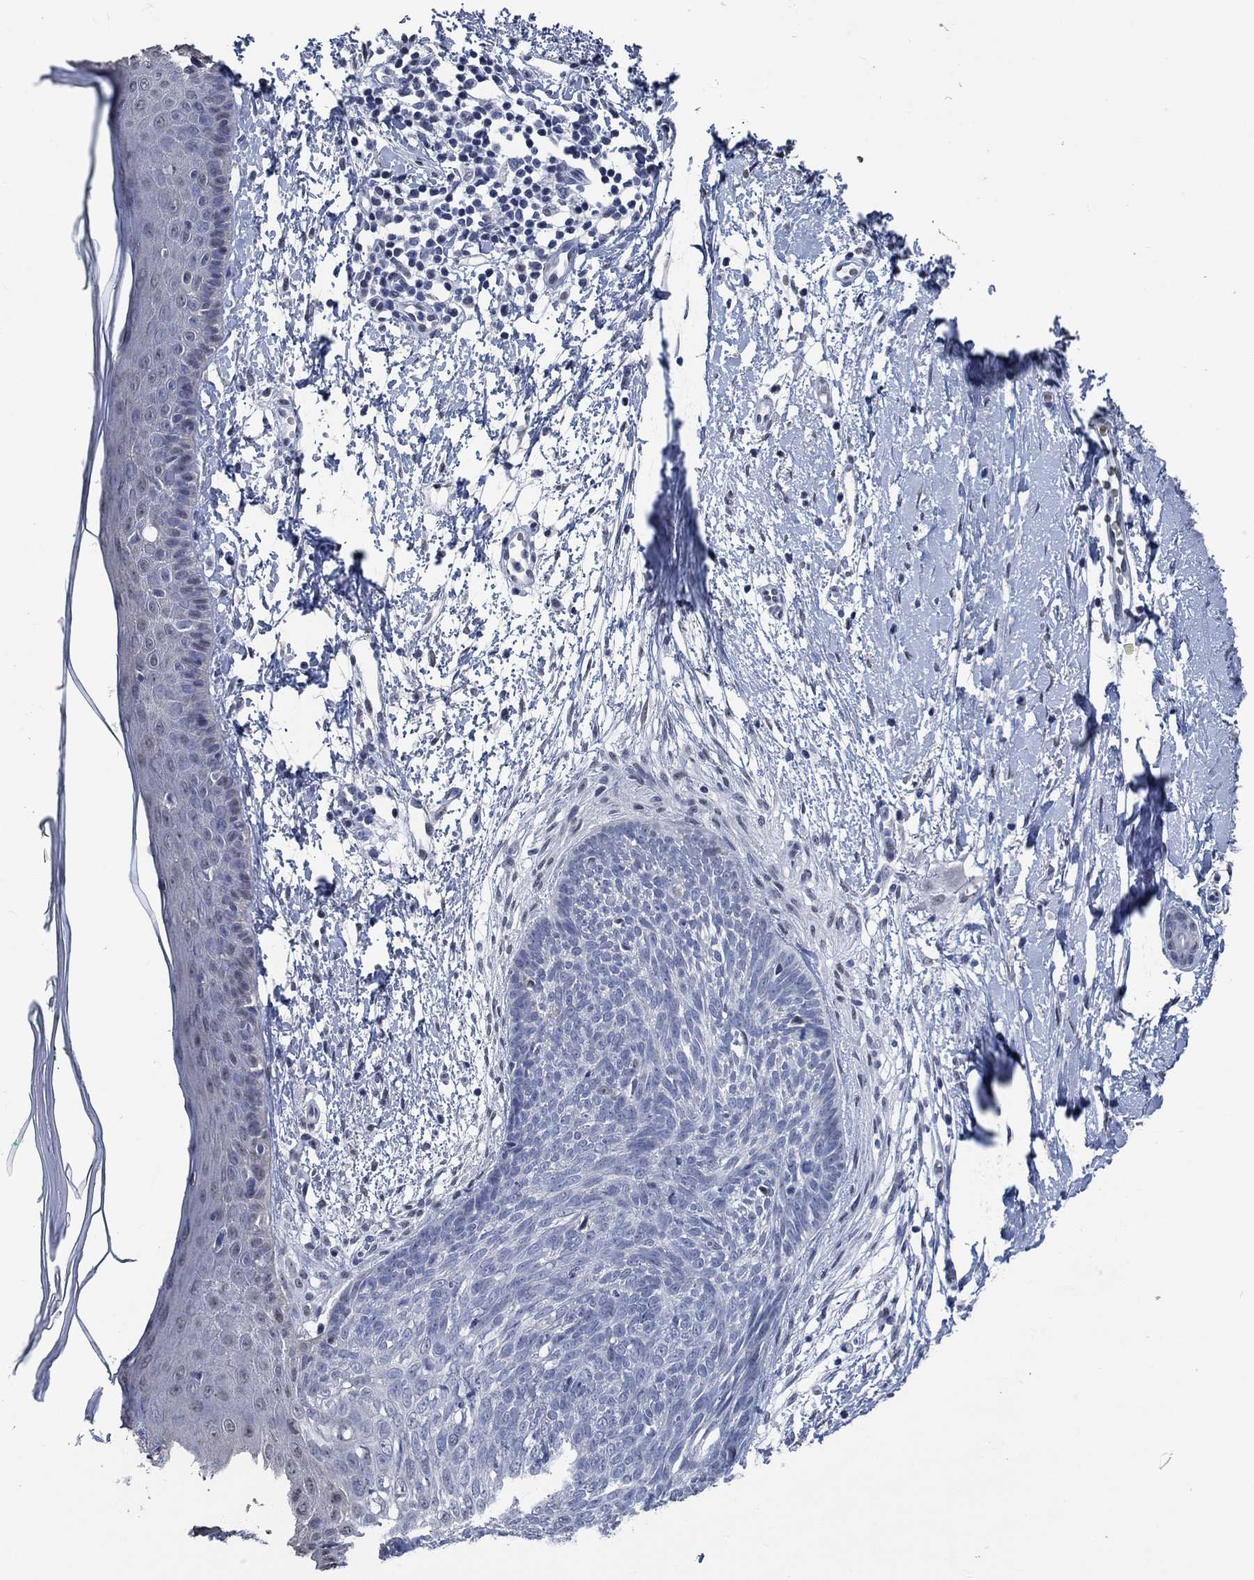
{"staining": {"intensity": "negative", "quantity": "none", "location": "none"}, "tissue": "skin cancer", "cell_type": "Tumor cells", "image_type": "cancer", "snomed": [{"axis": "morphology", "description": "Normal tissue, NOS"}, {"axis": "morphology", "description": "Basal cell carcinoma"}, {"axis": "topography", "description": "Skin"}], "caption": "This is an immunohistochemistry photomicrograph of human skin cancer (basal cell carcinoma). There is no expression in tumor cells.", "gene": "OBSCN", "patient": {"sex": "male", "age": 84}}